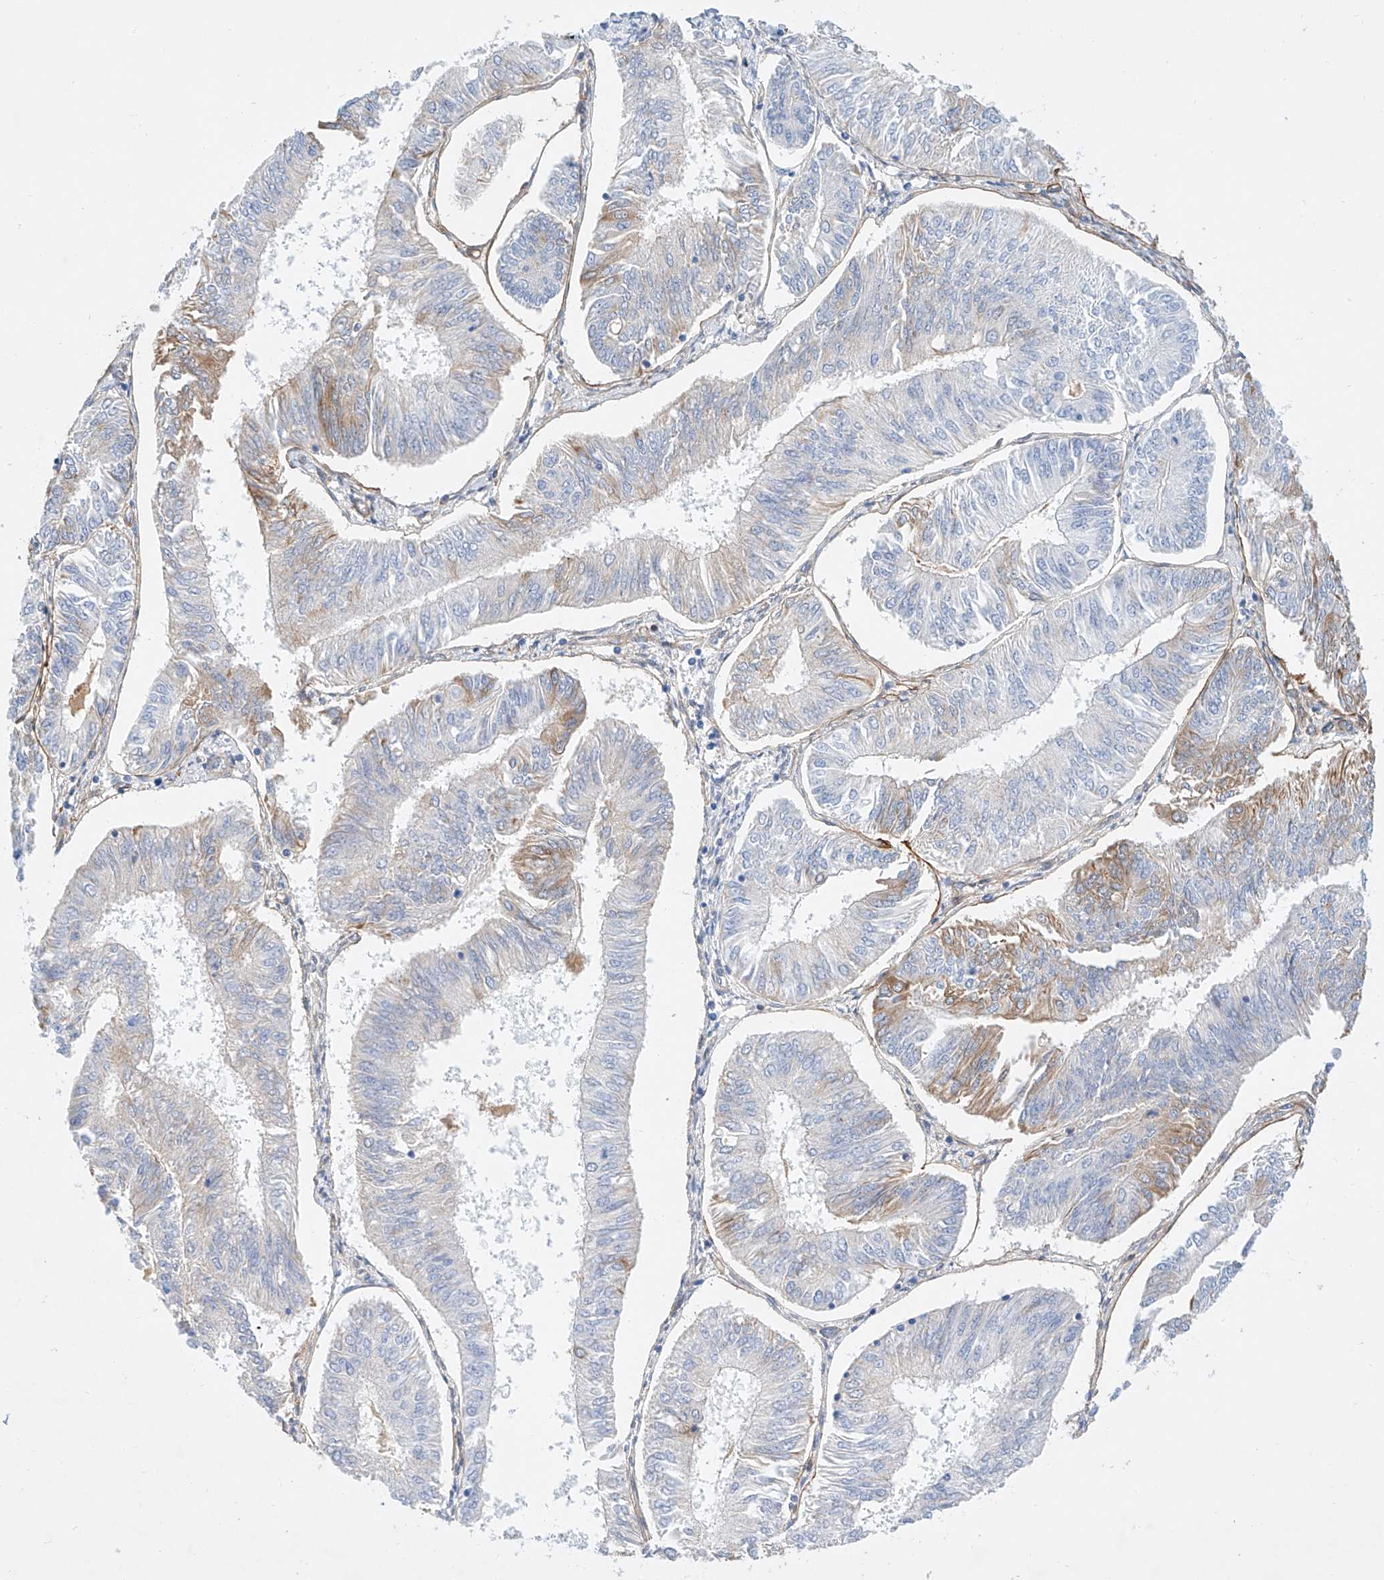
{"staining": {"intensity": "moderate", "quantity": "<25%", "location": "cytoplasmic/membranous"}, "tissue": "endometrial cancer", "cell_type": "Tumor cells", "image_type": "cancer", "snomed": [{"axis": "morphology", "description": "Adenocarcinoma, NOS"}, {"axis": "topography", "description": "Endometrium"}], "caption": "Protein expression analysis of human endometrial cancer (adenocarcinoma) reveals moderate cytoplasmic/membranous expression in about <25% of tumor cells.", "gene": "SBSPON", "patient": {"sex": "female", "age": 58}}